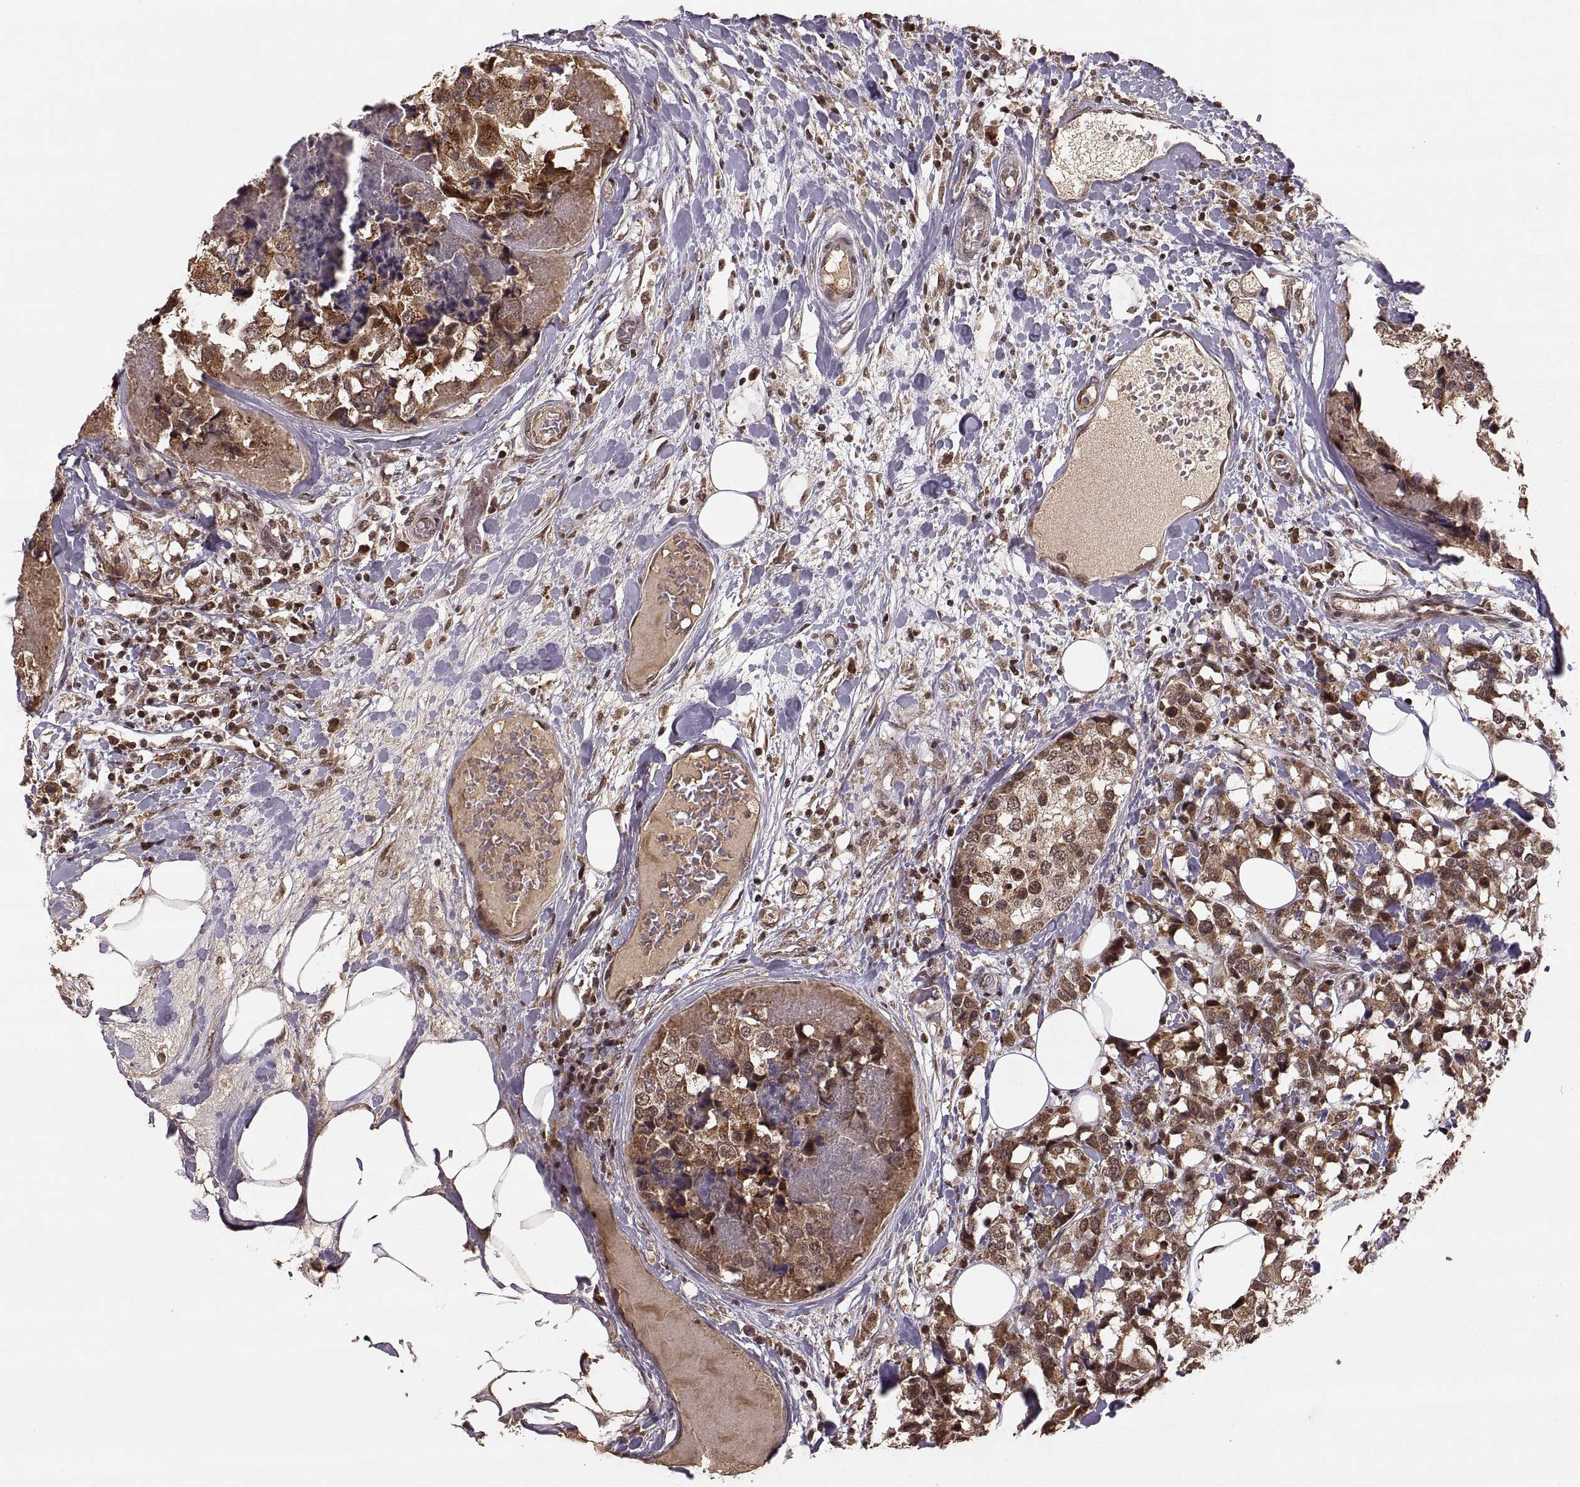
{"staining": {"intensity": "moderate", "quantity": ">75%", "location": "cytoplasmic/membranous,nuclear"}, "tissue": "breast cancer", "cell_type": "Tumor cells", "image_type": "cancer", "snomed": [{"axis": "morphology", "description": "Lobular carcinoma"}, {"axis": "topography", "description": "Breast"}], "caption": "IHC (DAB) staining of human lobular carcinoma (breast) demonstrates moderate cytoplasmic/membranous and nuclear protein positivity in approximately >75% of tumor cells. The staining was performed using DAB, with brown indicating positive protein expression. Nuclei are stained blue with hematoxylin.", "gene": "RFT1", "patient": {"sex": "female", "age": 59}}